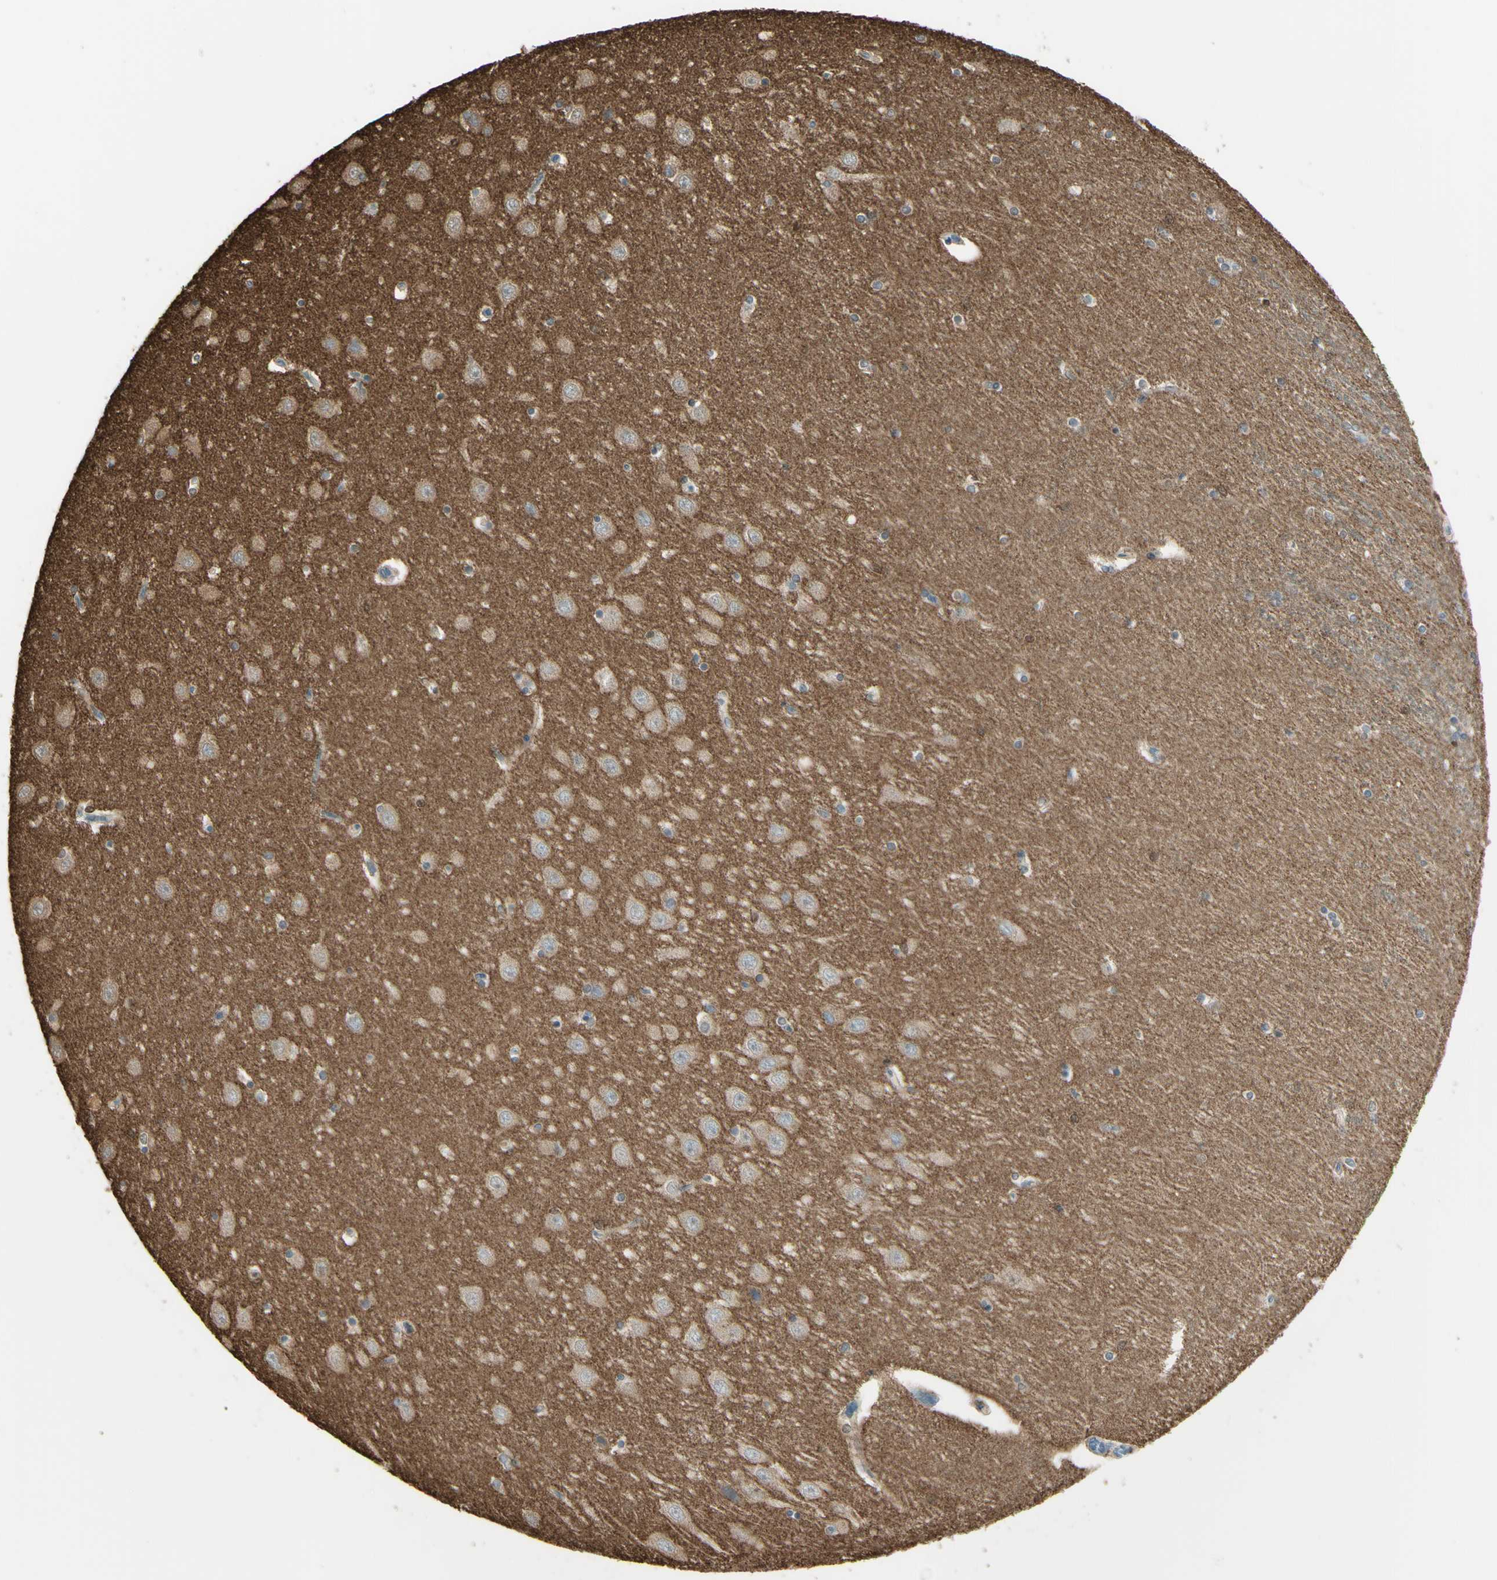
{"staining": {"intensity": "negative", "quantity": "none", "location": "none"}, "tissue": "hippocampus", "cell_type": "Glial cells", "image_type": "normal", "snomed": [{"axis": "morphology", "description": "Normal tissue, NOS"}, {"axis": "topography", "description": "Hippocampus"}], "caption": "Immunohistochemistry of normal human hippocampus shows no expression in glial cells.", "gene": "CYRIB", "patient": {"sex": "female", "age": 54}}